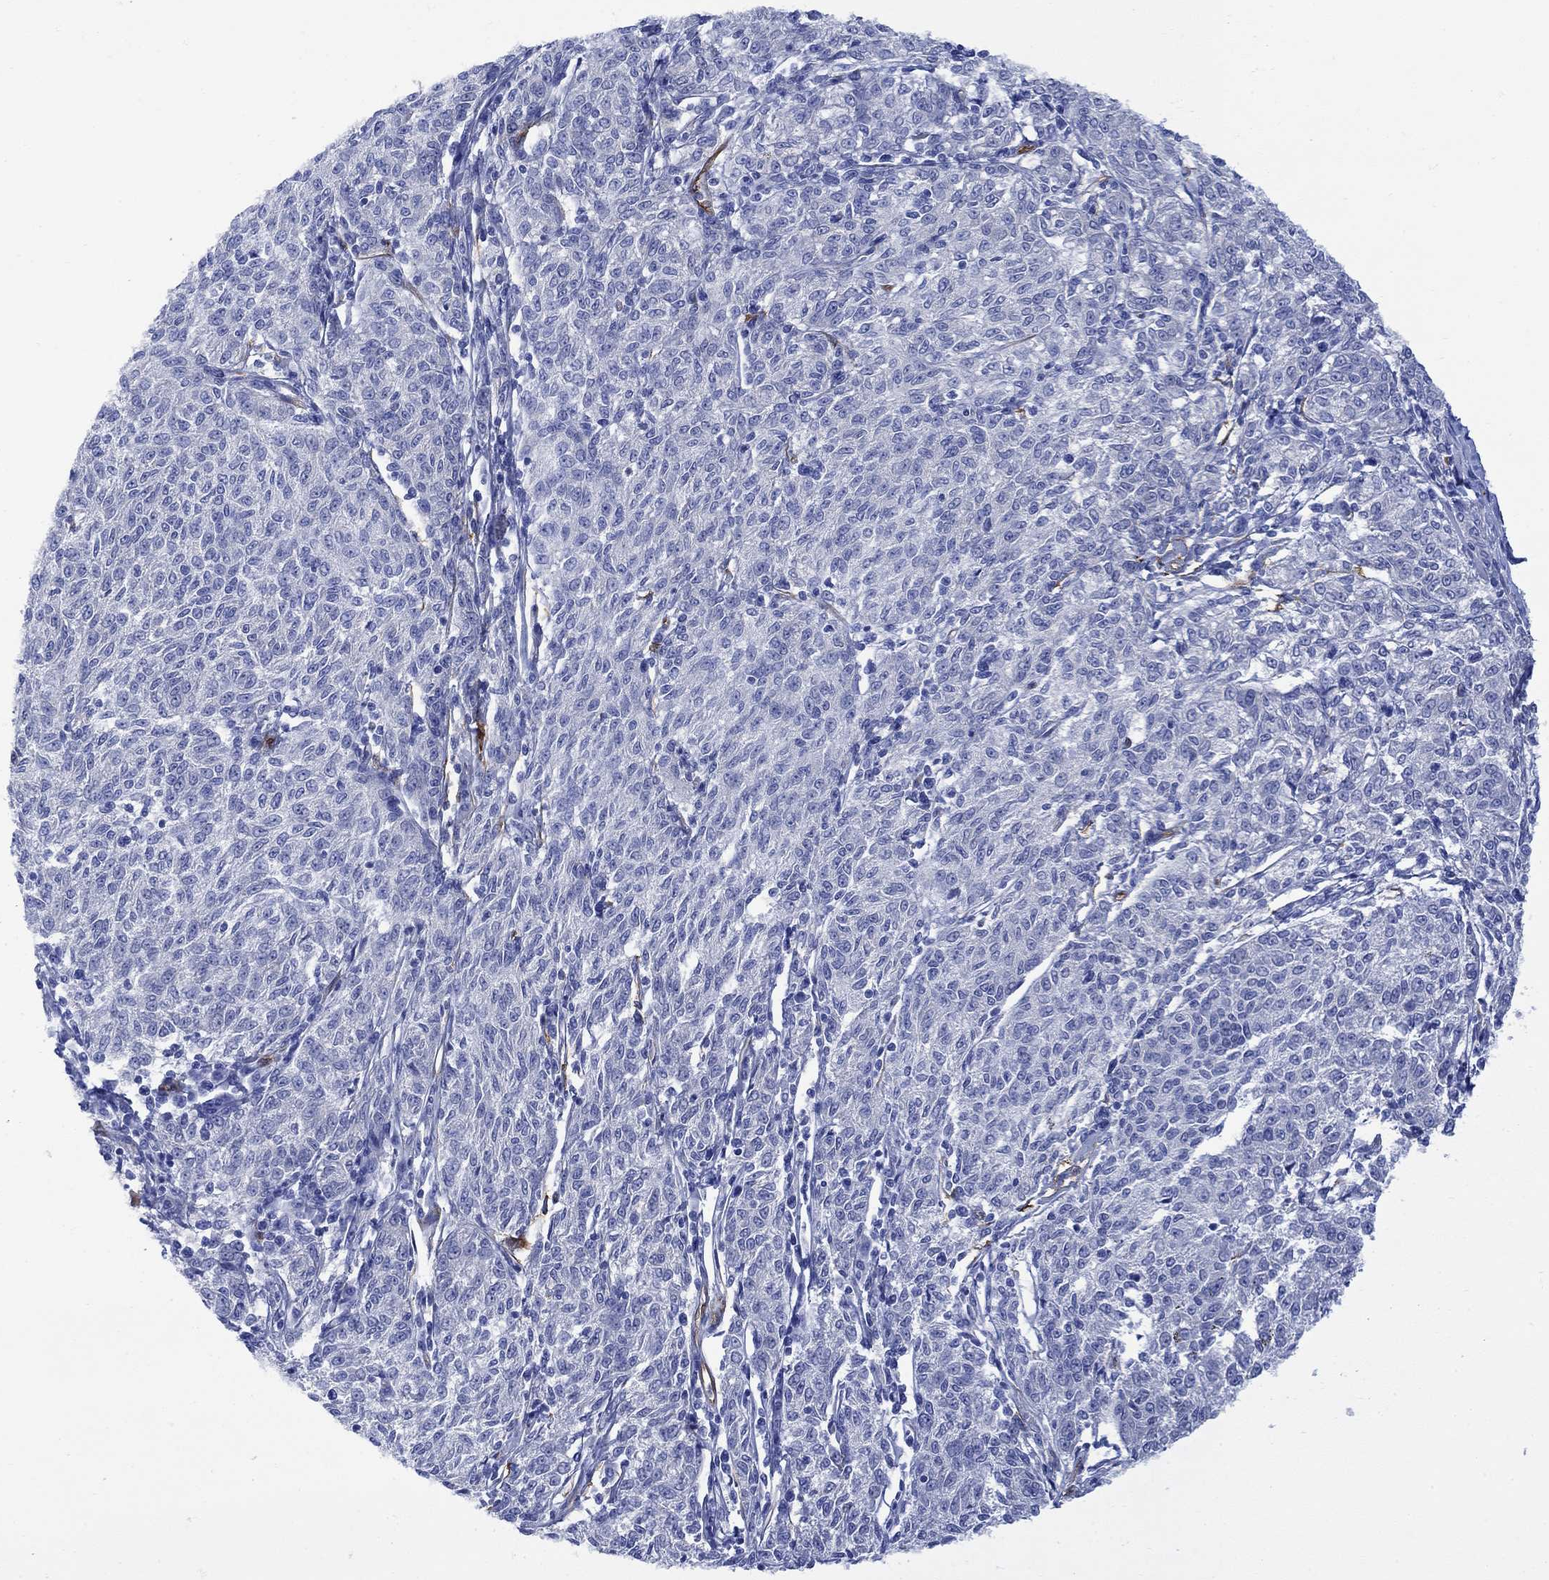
{"staining": {"intensity": "negative", "quantity": "none", "location": "none"}, "tissue": "melanoma", "cell_type": "Tumor cells", "image_type": "cancer", "snomed": [{"axis": "morphology", "description": "Malignant melanoma, NOS"}, {"axis": "topography", "description": "Skin"}], "caption": "Melanoma was stained to show a protein in brown. There is no significant staining in tumor cells.", "gene": "TGM2", "patient": {"sex": "female", "age": 72}}